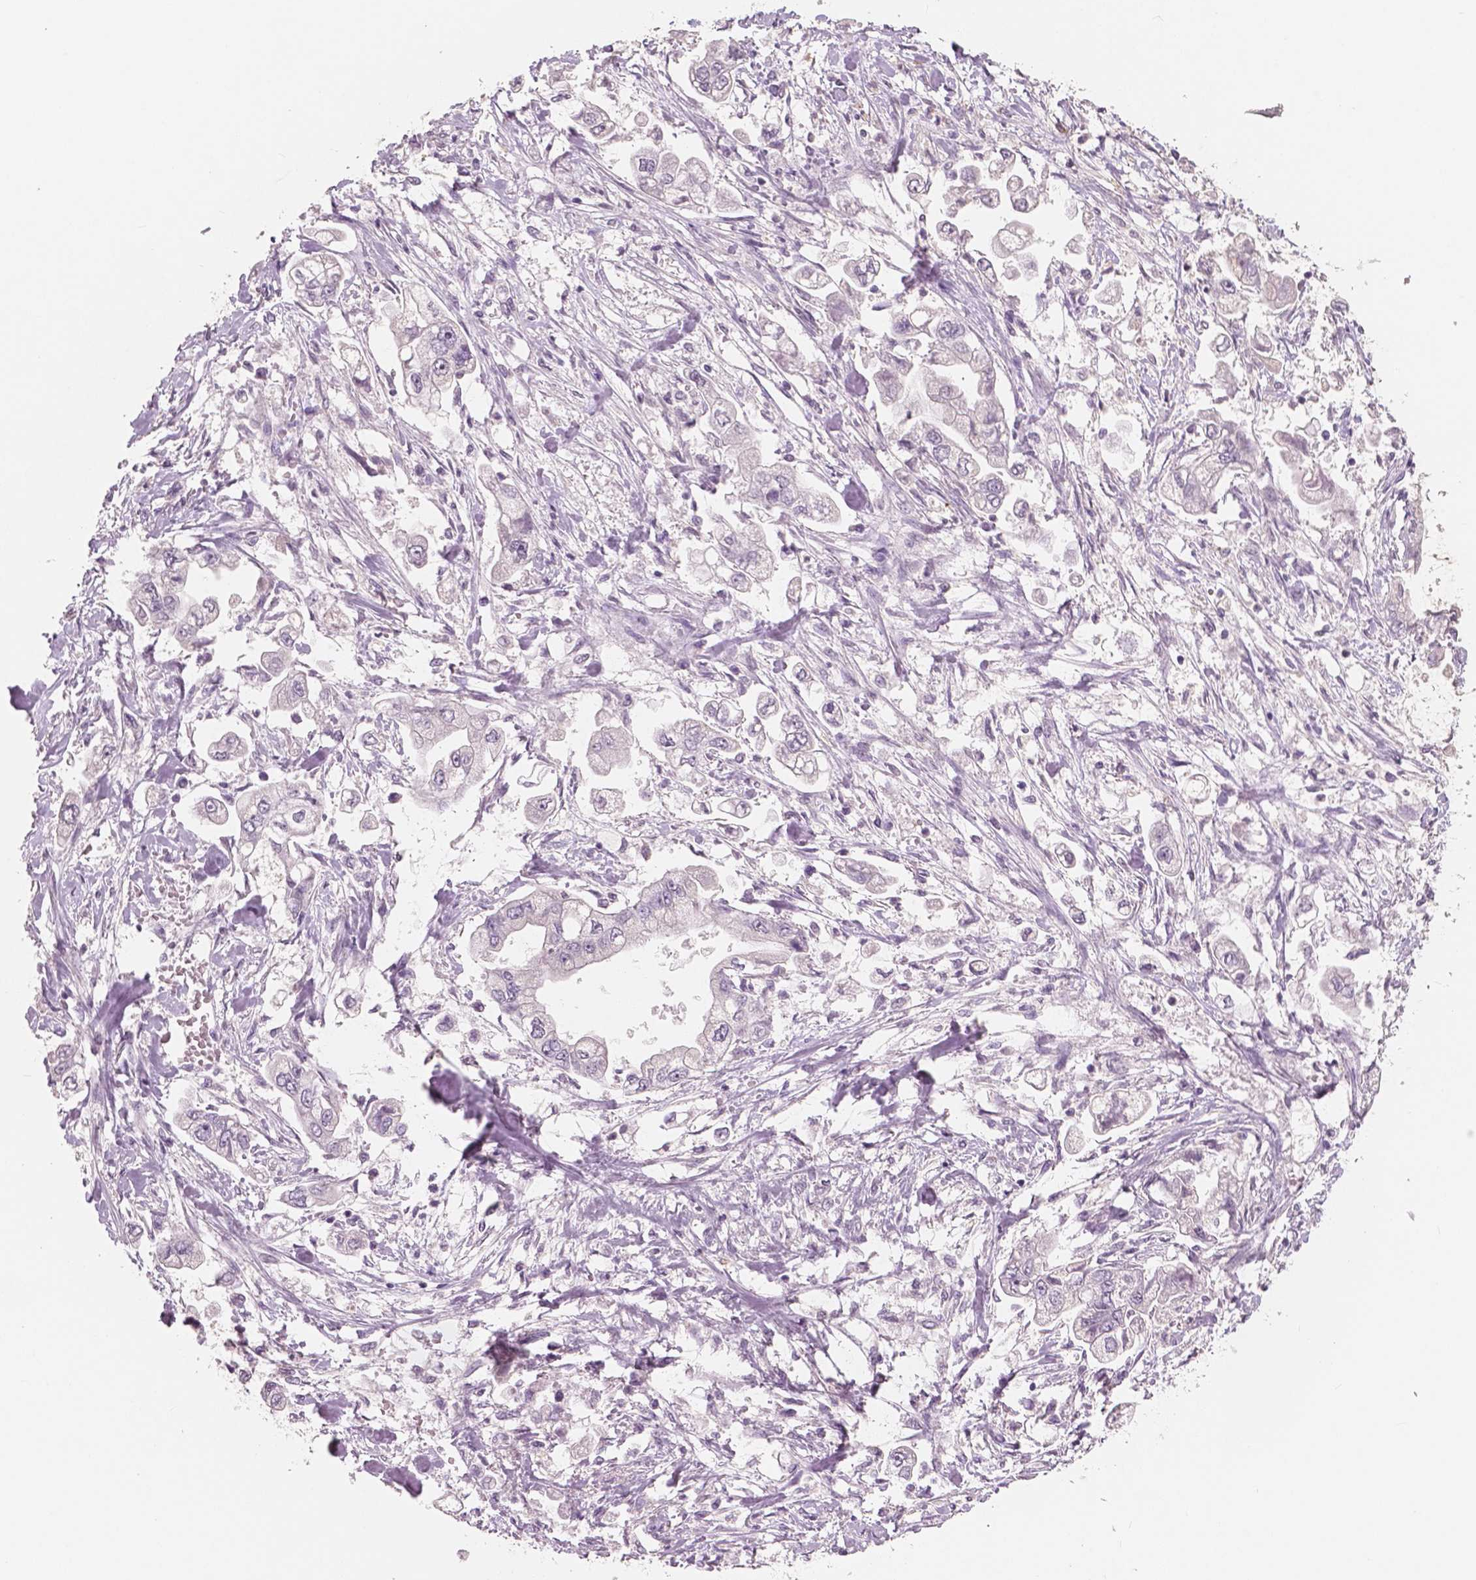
{"staining": {"intensity": "negative", "quantity": "none", "location": "none"}, "tissue": "stomach cancer", "cell_type": "Tumor cells", "image_type": "cancer", "snomed": [{"axis": "morphology", "description": "Adenocarcinoma, NOS"}, {"axis": "topography", "description": "Stomach"}], "caption": "Protein analysis of stomach adenocarcinoma displays no significant staining in tumor cells. (DAB immunohistochemistry (IHC), high magnification).", "gene": "KIT", "patient": {"sex": "male", "age": 62}}